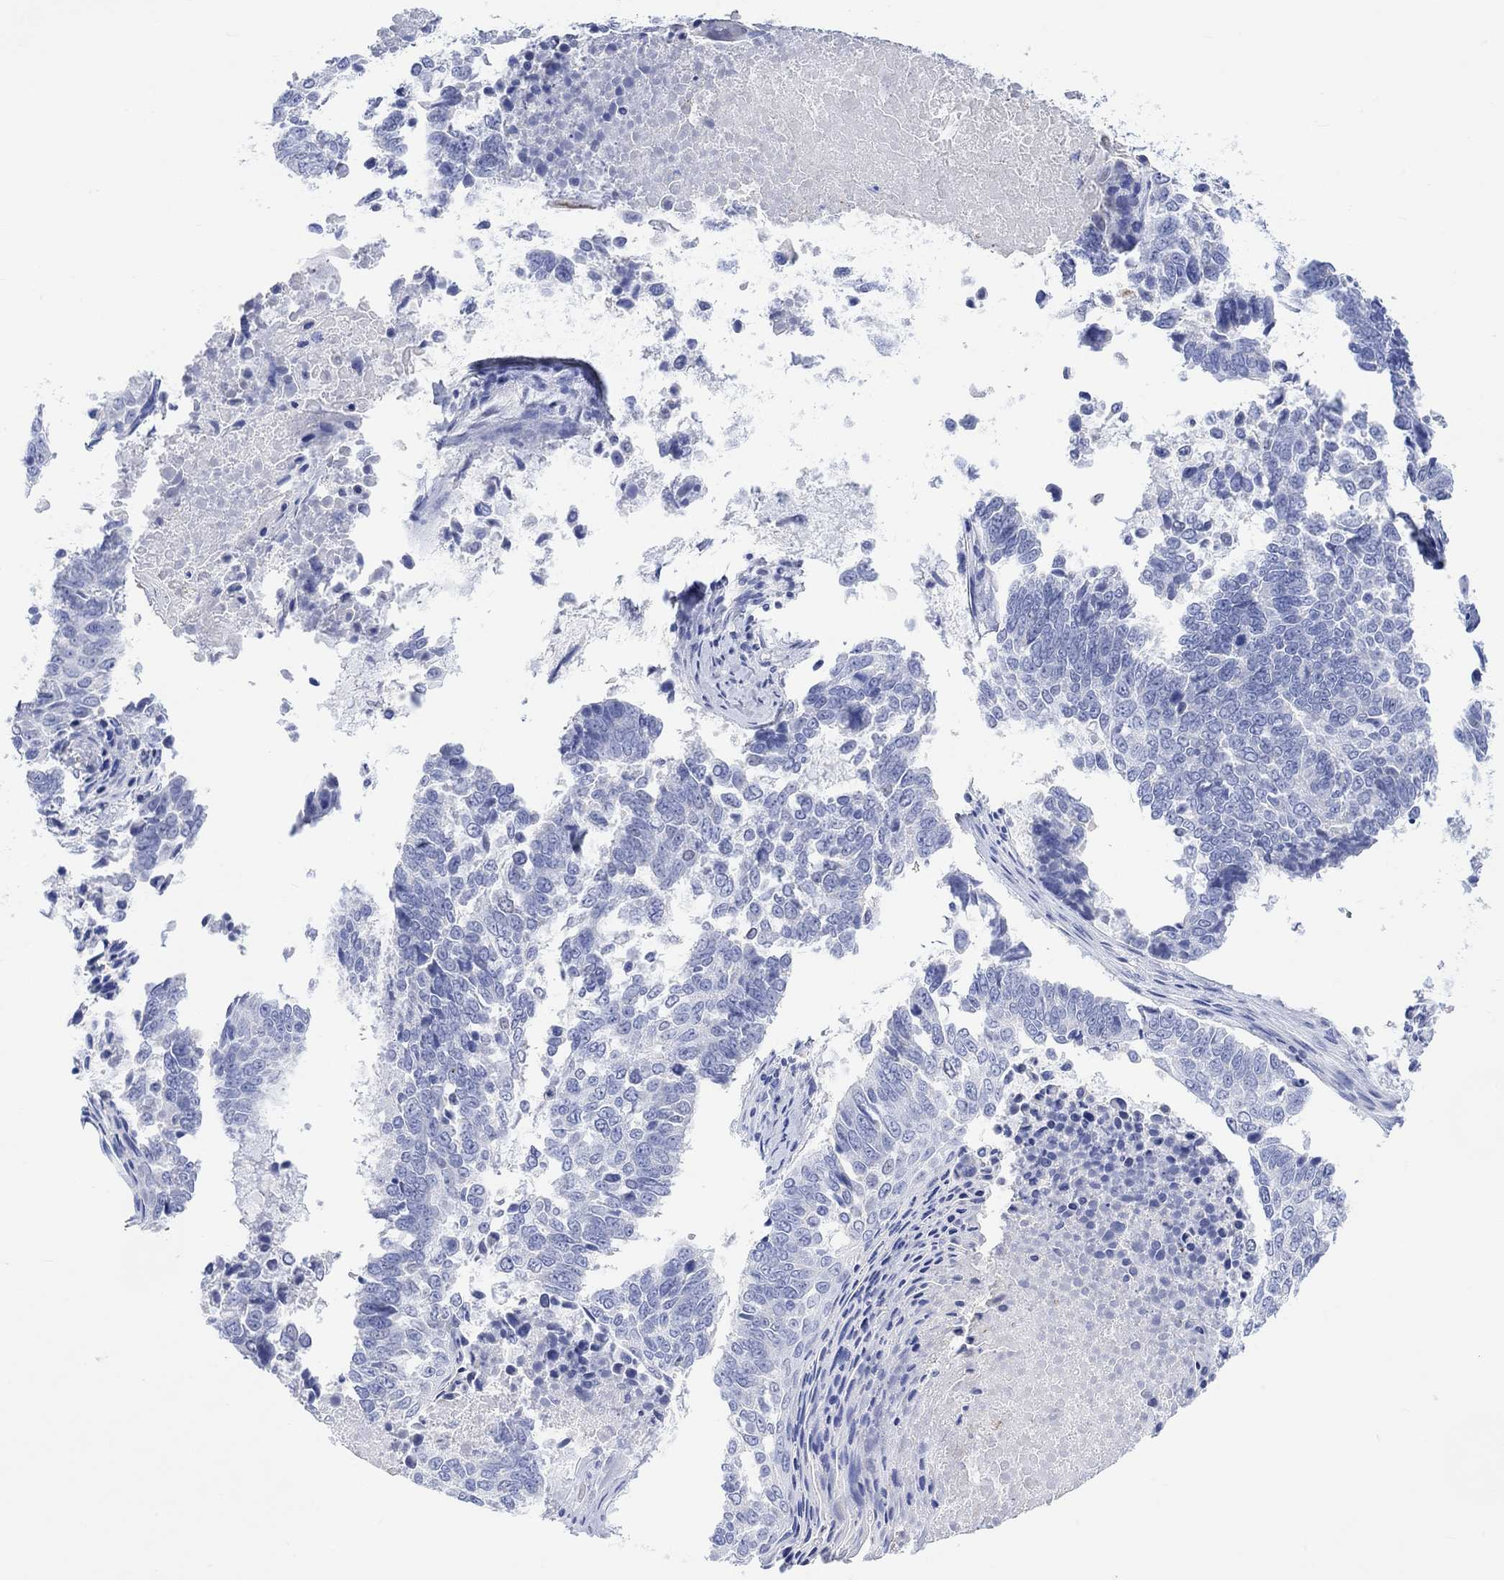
{"staining": {"intensity": "negative", "quantity": "none", "location": "none"}, "tissue": "lung cancer", "cell_type": "Tumor cells", "image_type": "cancer", "snomed": [{"axis": "morphology", "description": "Squamous cell carcinoma, NOS"}, {"axis": "topography", "description": "Lung"}], "caption": "A micrograph of human lung squamous cell carcinoma is negative for staining in tumor cells.", "gene": "CALCA", "patient": {"sex": "male", "age": 73}}